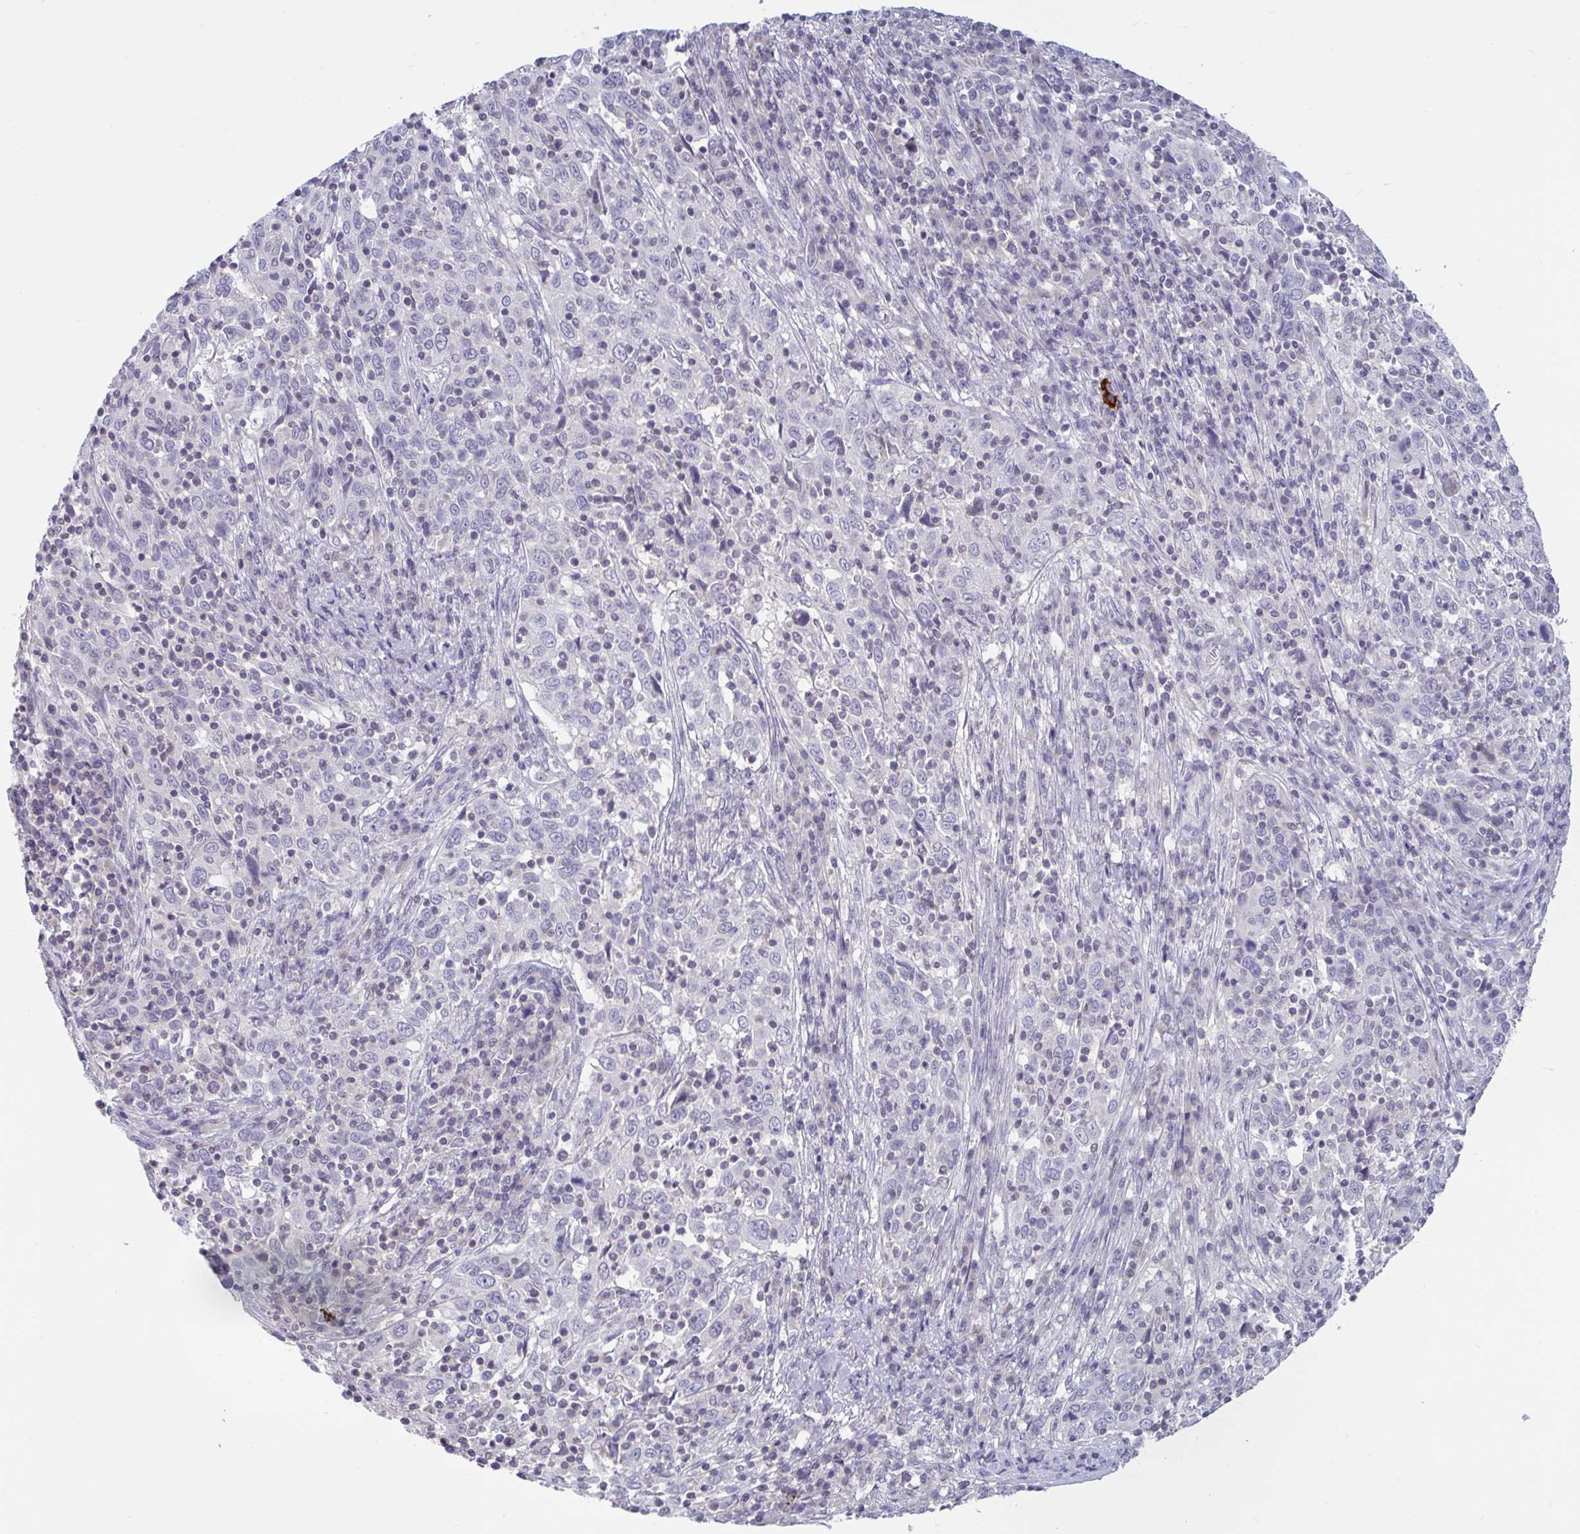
{"staining": {"intensity": "negative", "quantity": "none", "location": "none"}, "tissue": "cervical cancer", "cell_type": "Tumor cells", "image_type": "cancer", "snomed": [{"axis": "morphology", "description": "Squamous cell carcinoma, NOS"}, {"axis": "topography", "description": "Cervix"}], "caption": "Immunohistochemistry (IHC) of human cervical cancer shows no positivity in tumor cells.", "gene": "ARPP19", "patient": {"sex": "female", "age": 46}}